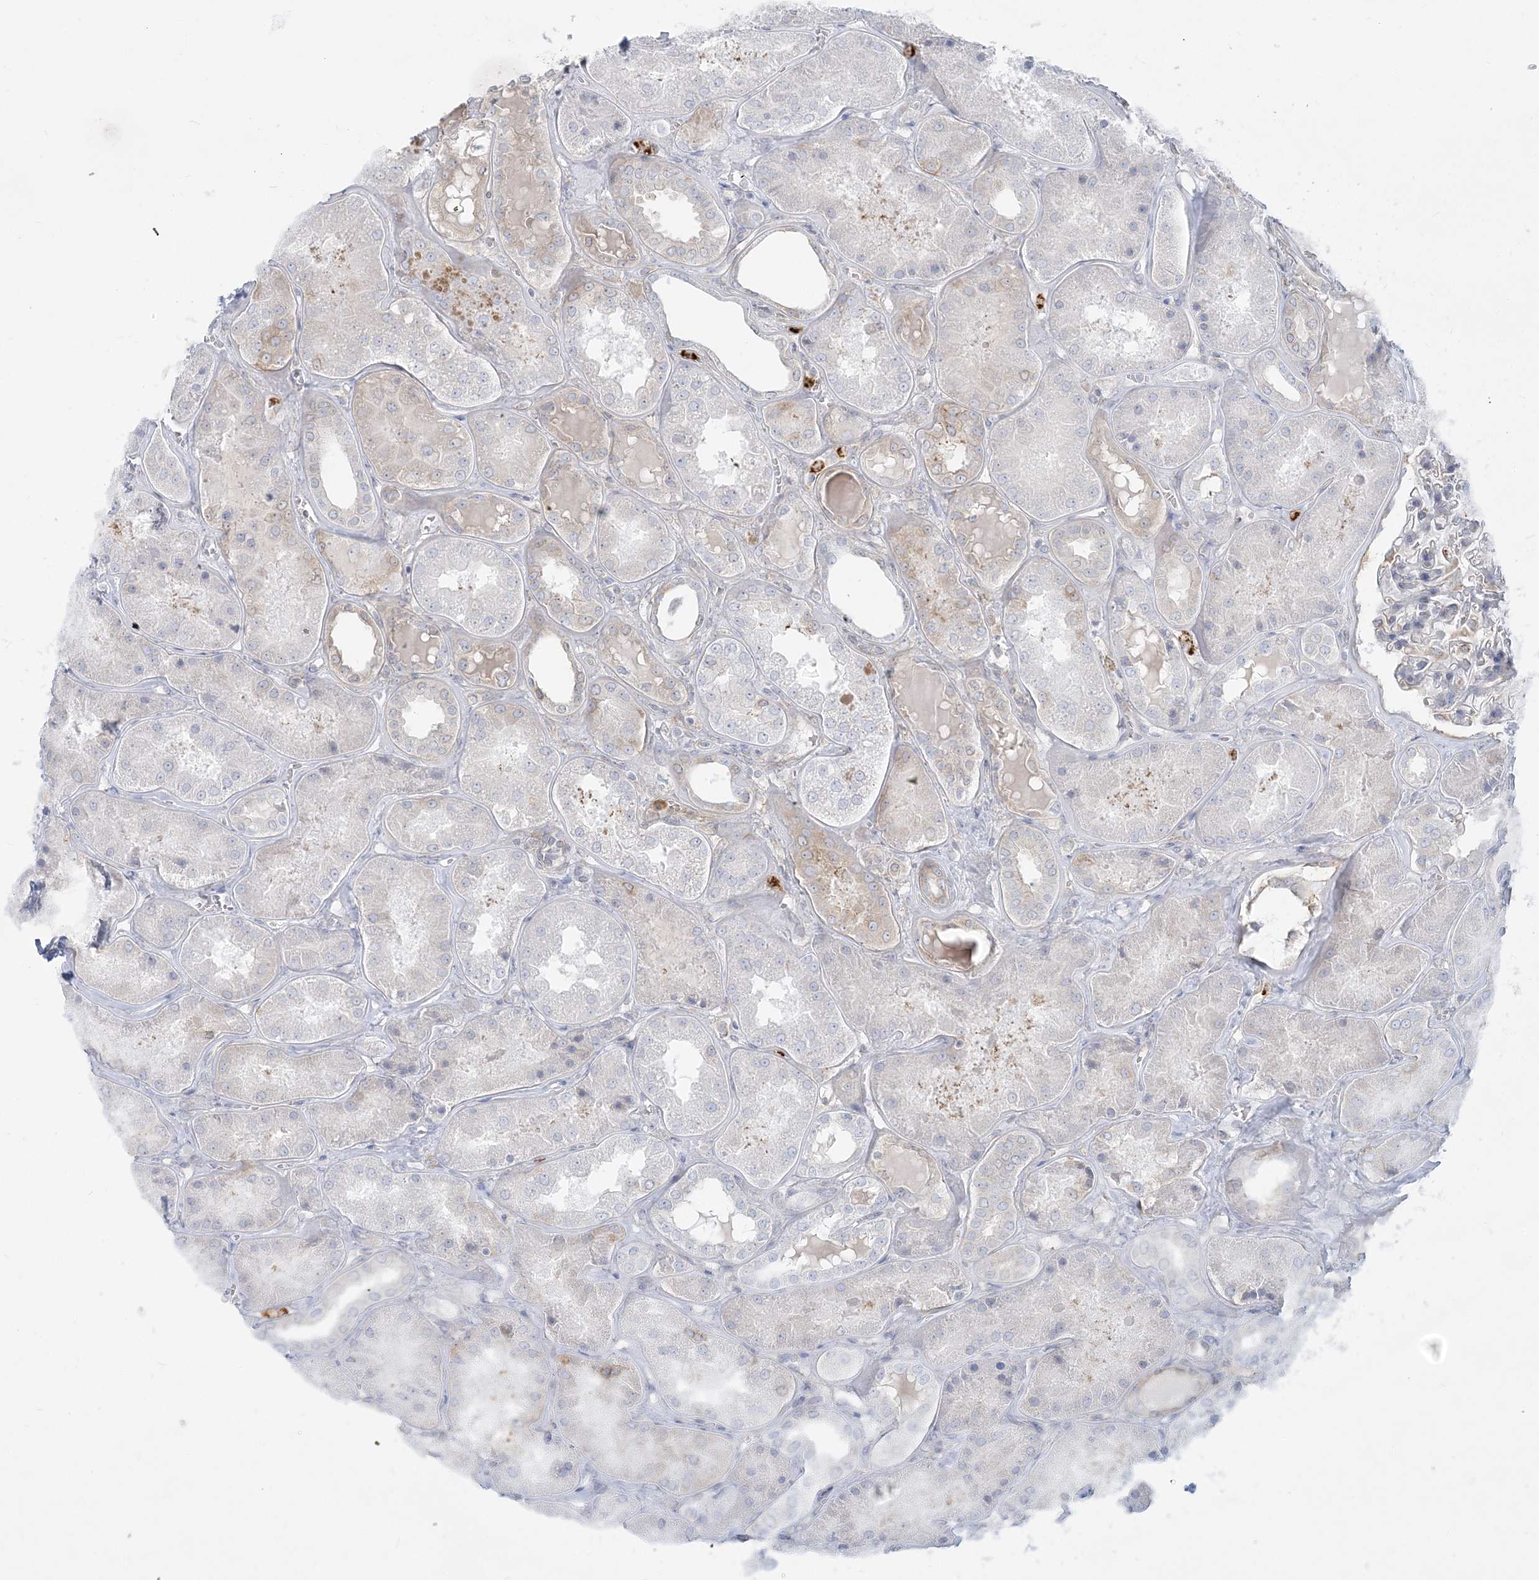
{"staining": {"intensity": "moderate", "quantity": "<25%", "location": "cytoplasmic/membranous"}, "tissue": "kidney", "cell_type": "Cells in glomeruli", "image_type": "normal", "snomed": [{"axis": "morphology", "description": "Normal tissue, NOS"}, {"axis": "topography", "description": "Kidney"}], "caption": "IHC (DAB (3,3'-diaminobenzidine)) staining of normal kidney reveals moderate cytoplasmic/membranous protein staining in about <25% of cells in glomeruli. The staining was performed using DAB, with brown indicating positive protein expression. Nuclei are stained blue with hematoxylin.", "gene": "CCNJ", "patient": {"sex": "female", "age": 56}}